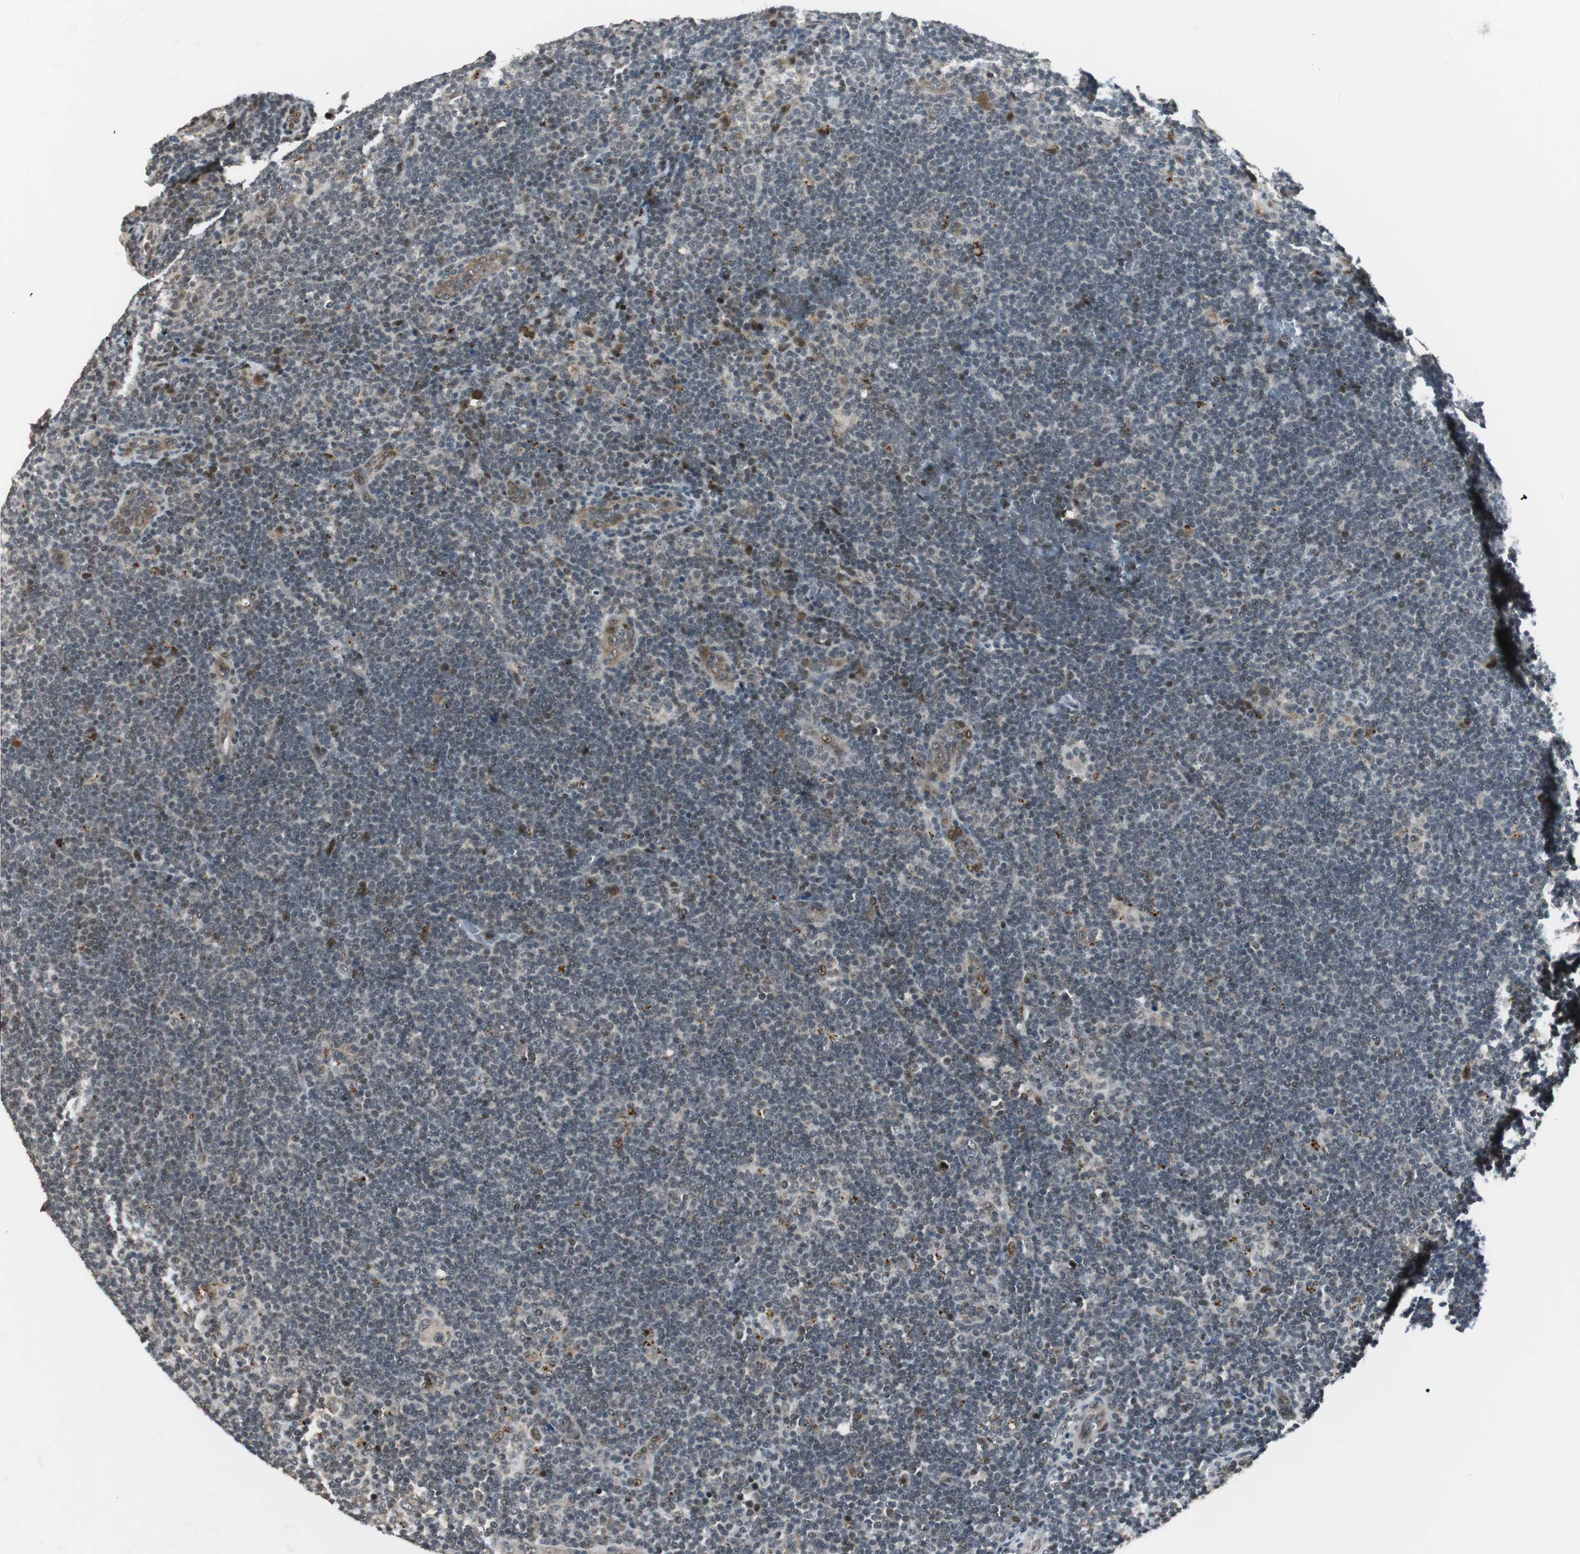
{"staining": {"intensity": "weak", "quantity": ">75%", "location": "cytoplasmic/membranous"}, "tissue": "lymphoma", "cell_type": "Tumor cells", "image_type": "cancer", "snomed": [{"axis": "morphology", "description": "Hodgkin's disease, NOS"}, {"axis": "topography", "description": "Lymph node"}], "caption": "Human lymphoma stained with a protein marker displays weak staining in tumor cells.", "gene": "BOLA1", "patient": {"sex": "female", "age": 57}}